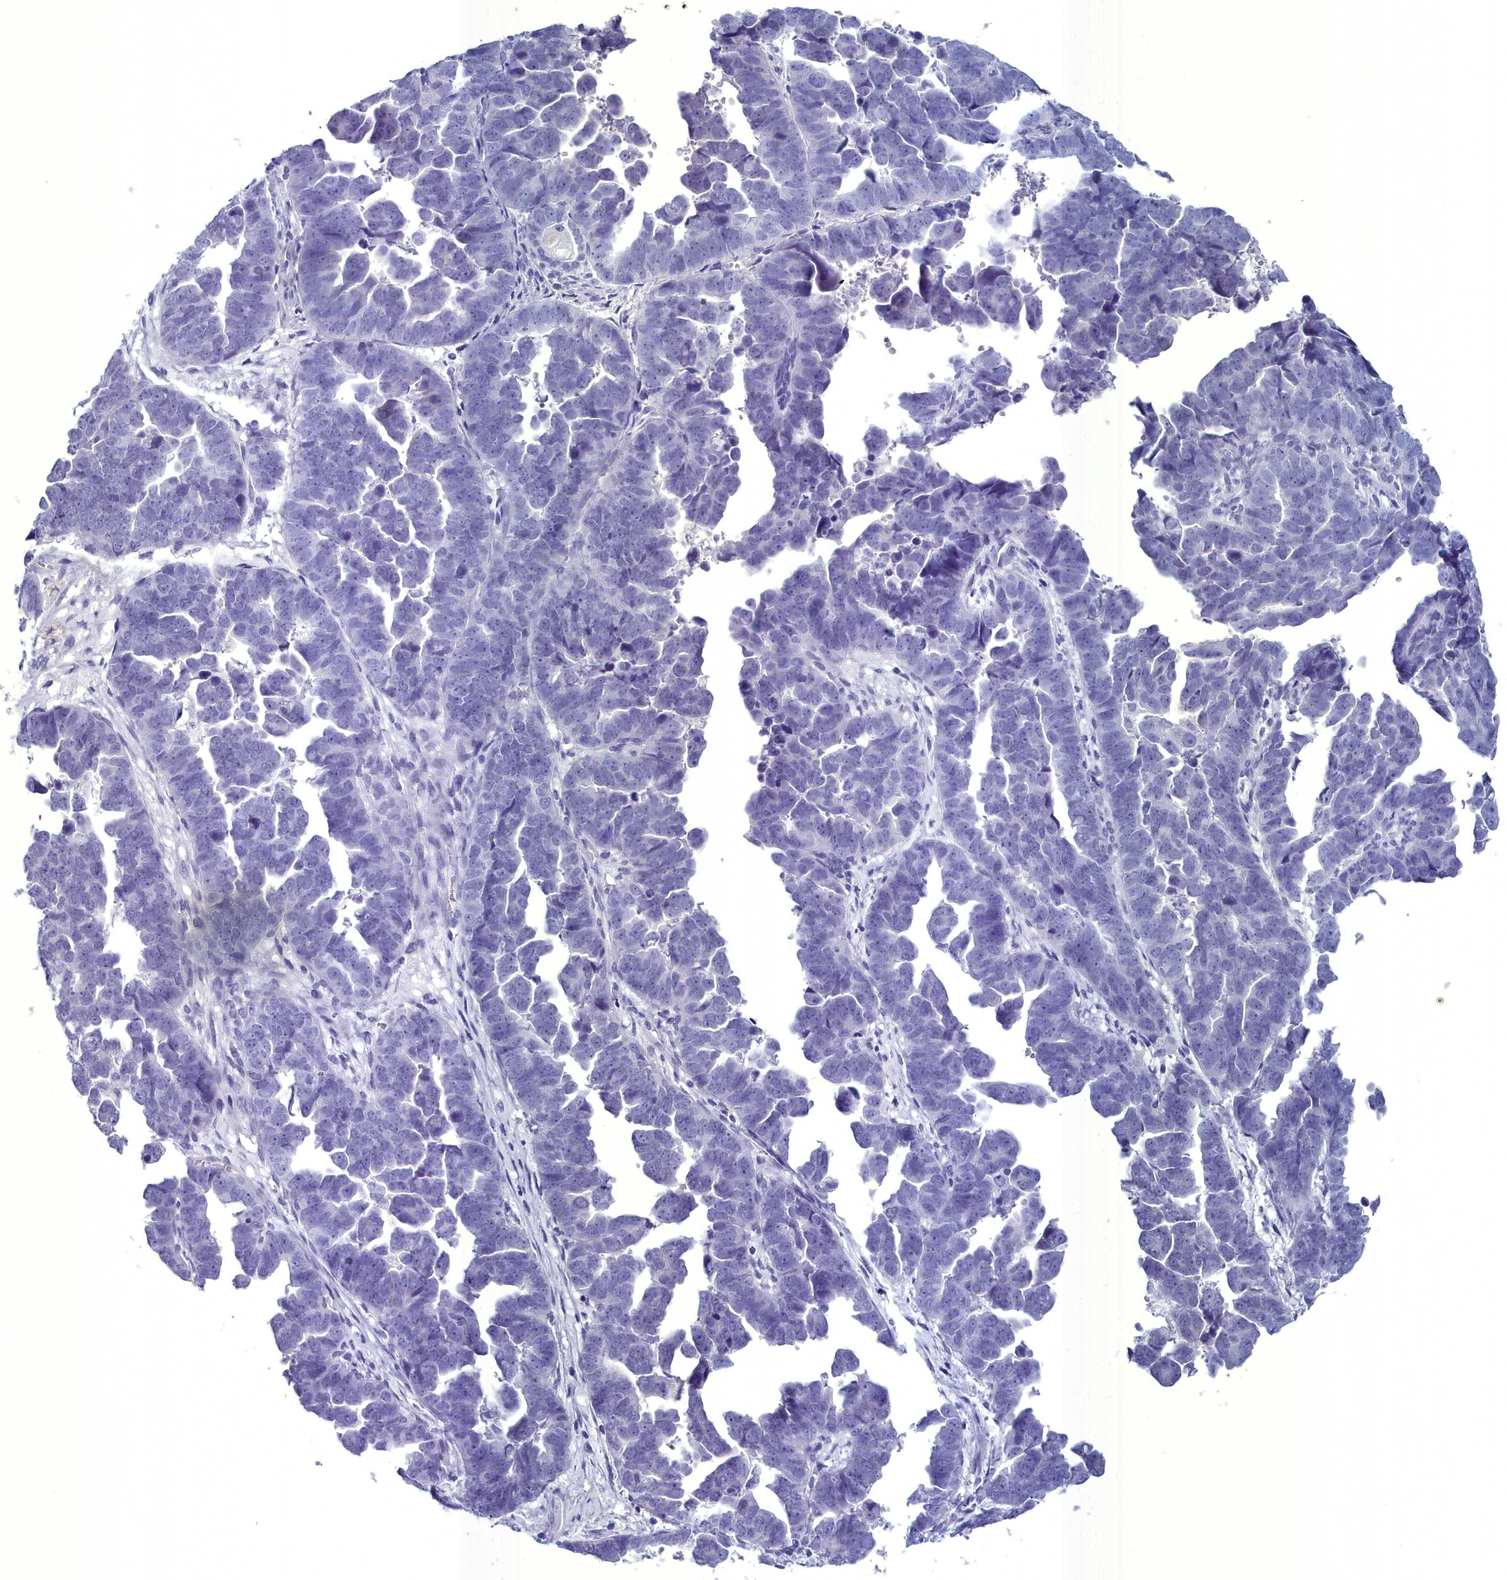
{"staining": {"intensity": "negative", "quantity": "none", "location": "none"}, "tissue": "endometrial cancer", "cell_type": "Tumor cells", "image_type": "cancer", "snomed": [{"axis": "morphology", "description": "Adenocarcinoma, NOS"}, {"axis": "topography", "description": "Endometrium"}], "caption": "Immunohistochemistry (IHC) of endometrial adenocarcinoma reveals no positivity in tumor cells.", "gene": "MAP6", "patient": {"sex": "female", "age": 75}}